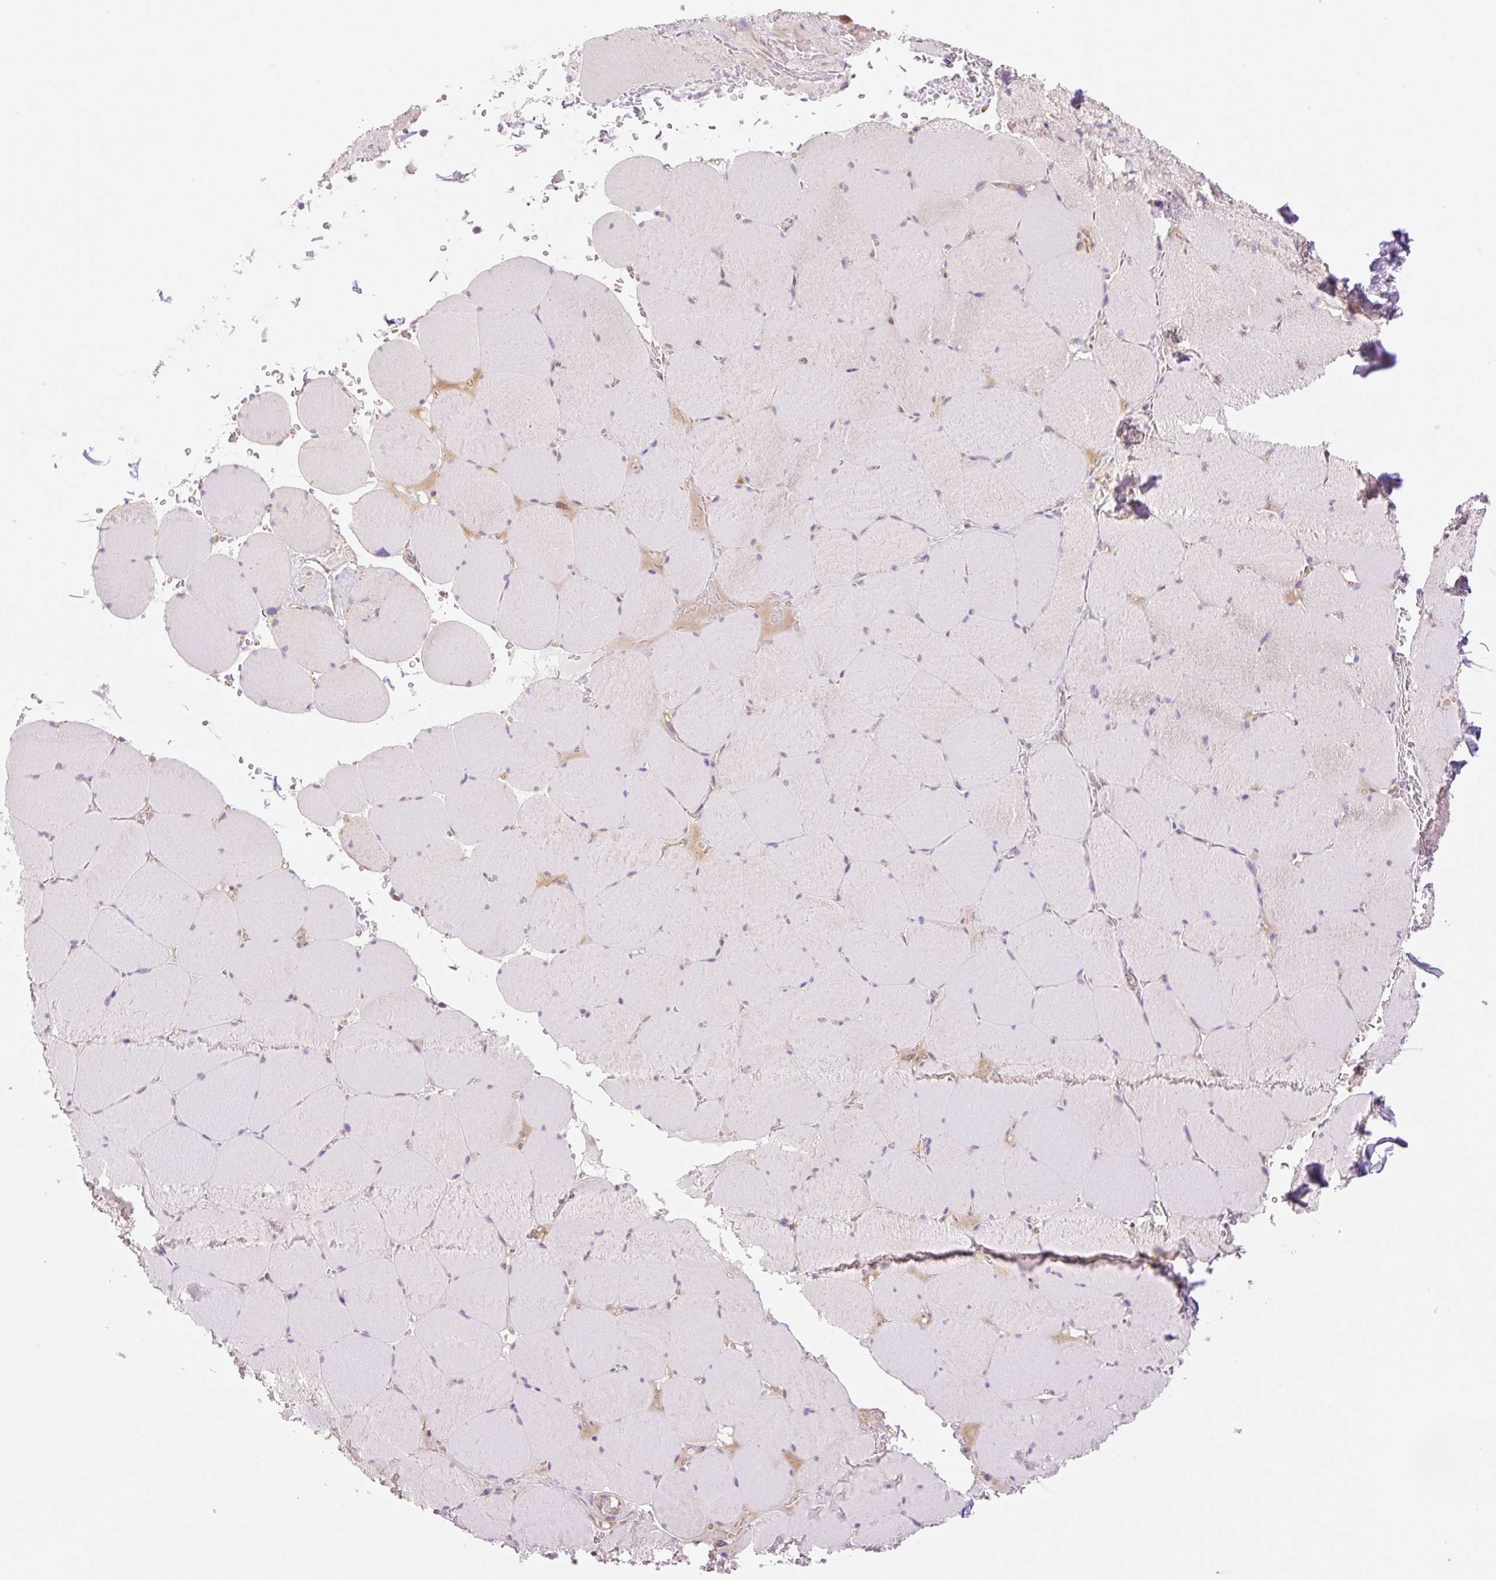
{"staining": {"intensity": "negative", "quantity": "none", "location": "none"}, "tissue": "skeletal muscle", "cell_type": "Myocytes", "image_type": "normal", "snomed": [{"axis": "morphology", "description": "Normal tissue, NOS"}, {"axis": "topography", "description": "Skeletal muscle"}, {"axis": "topography", "description": "Head-Neck"}], "caption": "Skeletal muscle stained for a protein using IHC reveals no expression myocytes.", "gene": "NLRP5", "patient": {"sex": "male", "age": 66}}